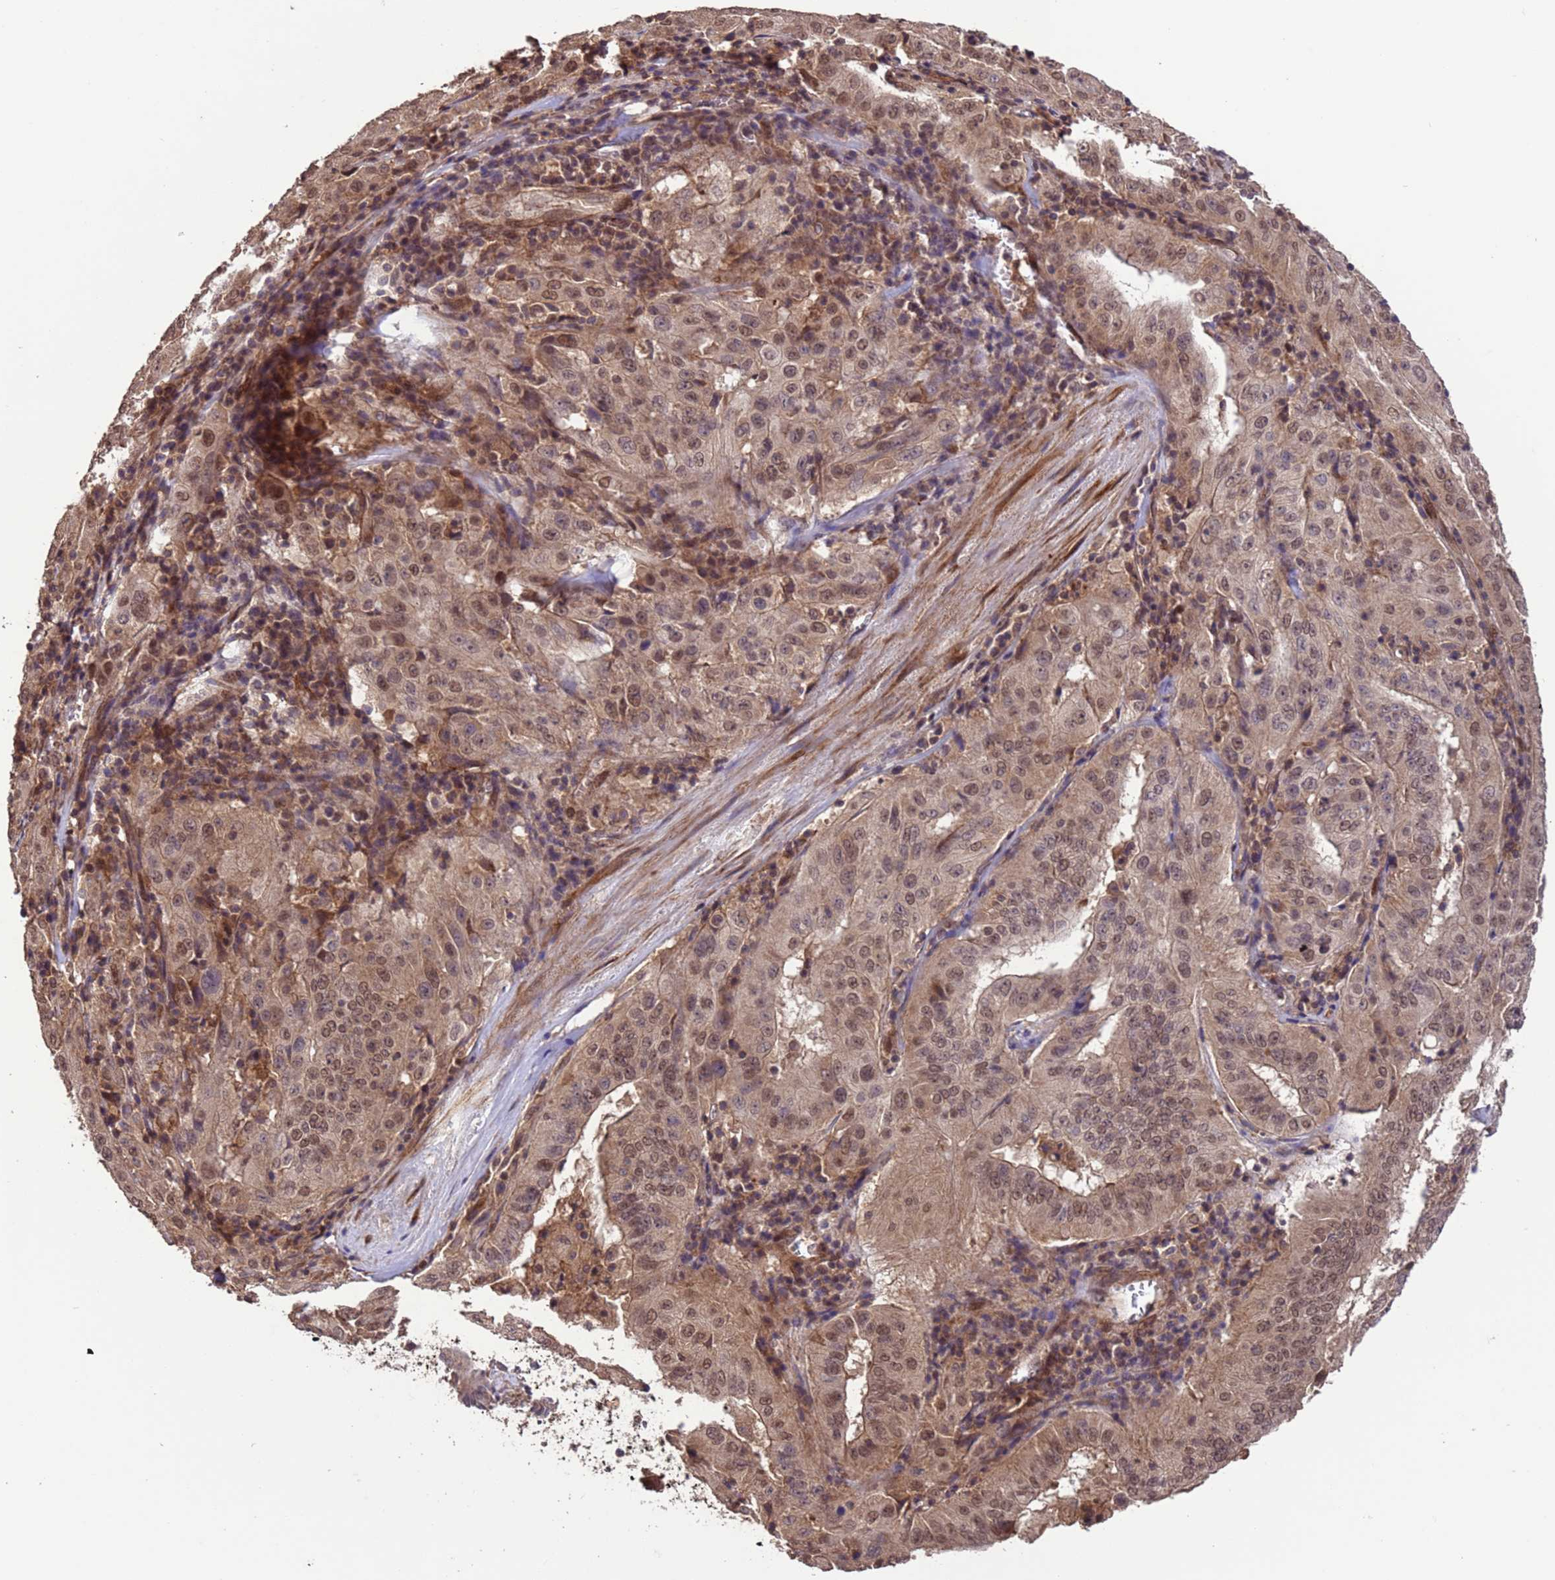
{"staining": {"intensity": "moderate", "quantity": ">75%", "location": "nuclear"}, "tissue": "pancreatic cancer", "cell_type": "Tumor cells", "image_type": "cancer", "snomed": [{"axis": "morphology", "description": "Adenocarcinoma, NOS"}, {"axis": "topography", "description": "Pancreas"}], "caption": "About >75% of tumor cells in pancreatic cancer (adenocarcinoma) reveal moderate nuclear protein positivity as visualized by brown immunohistochemical staining.", "gene": "VSTM4", "patient": {"sex": "male", "age": 63}}